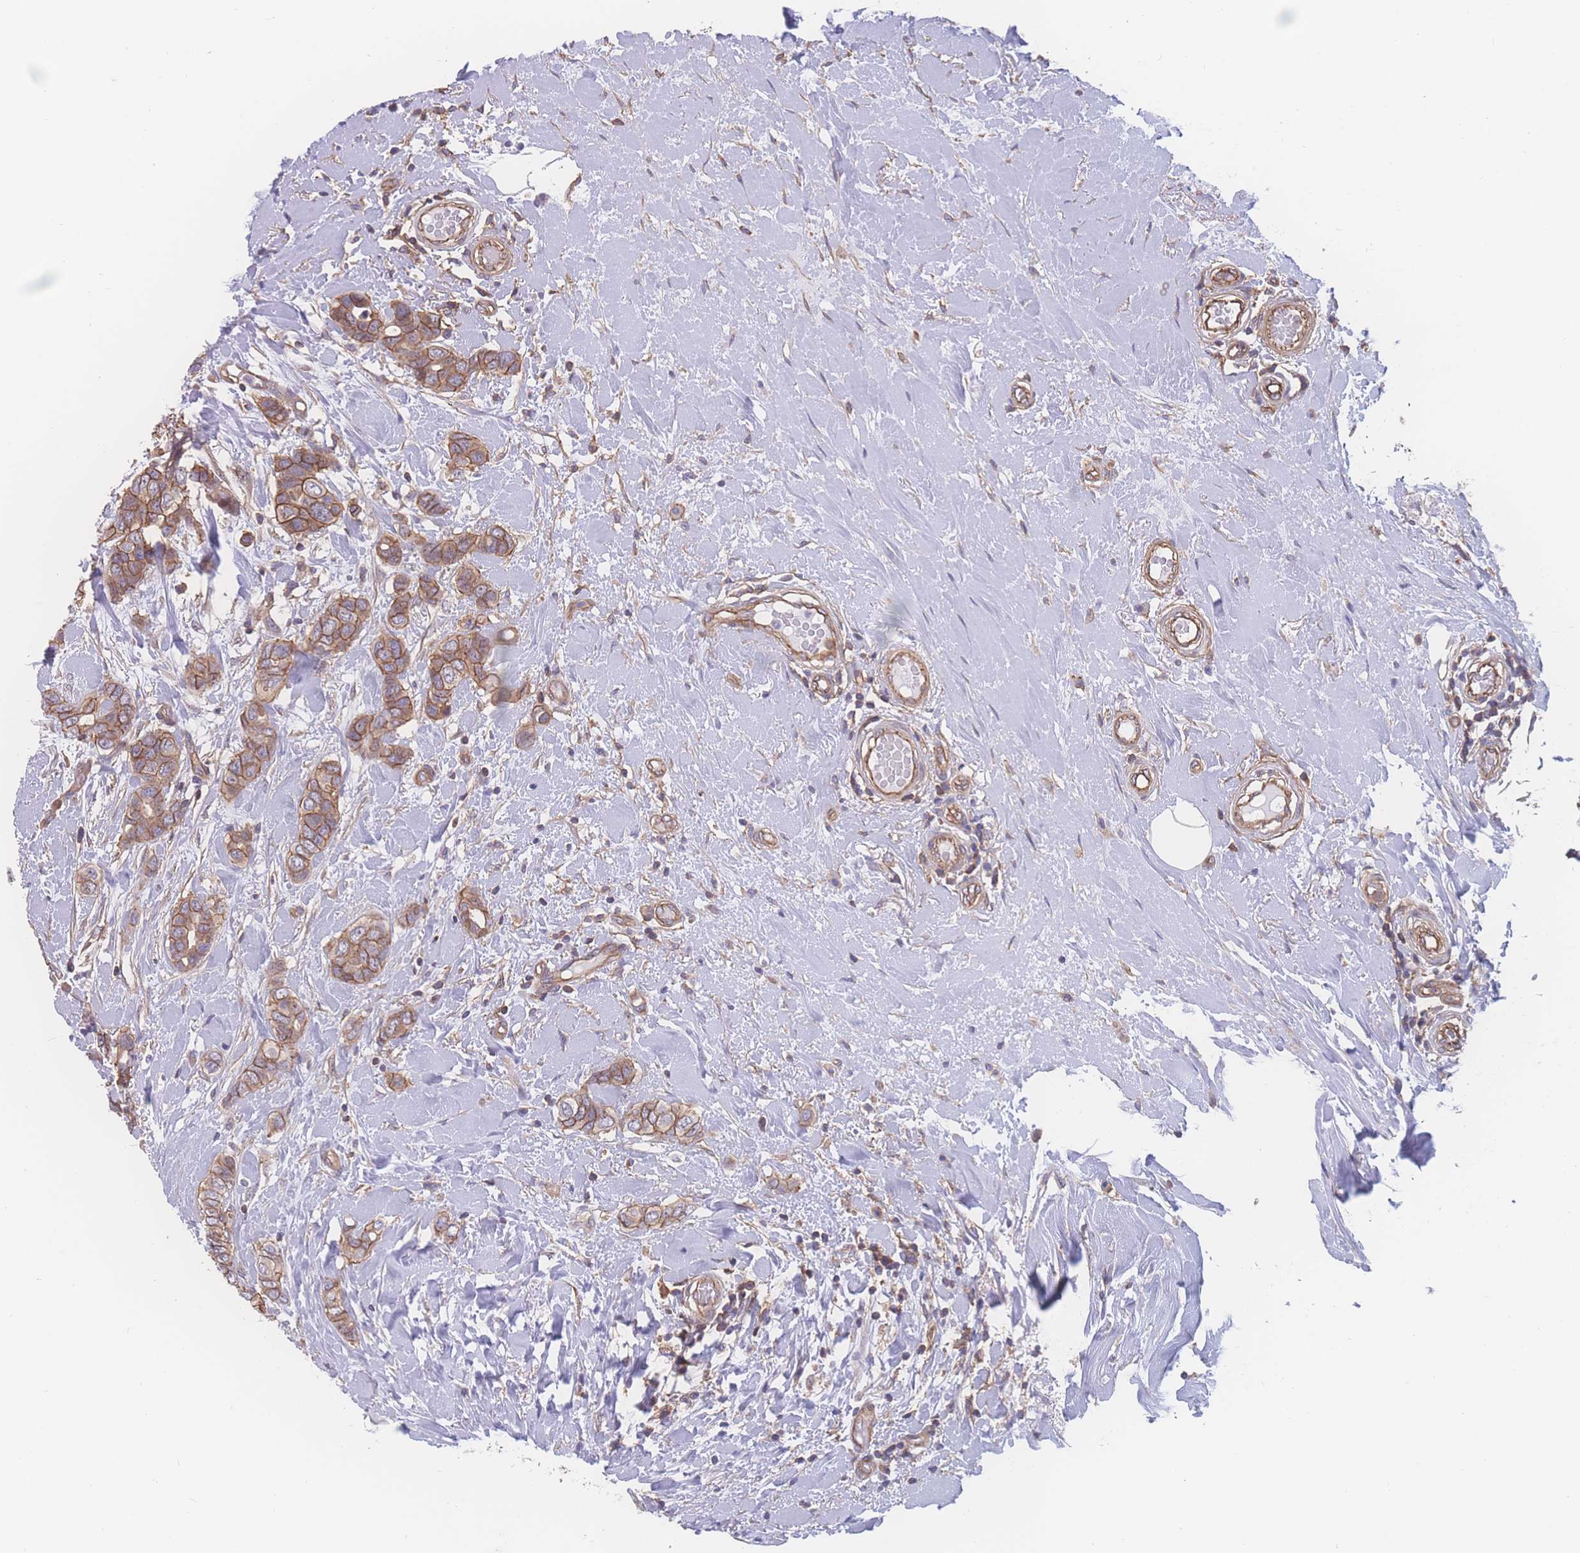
{"staining": {"intensity": "moderate", "quantity": ">75%", "location": "cytoplasmic/membranous"}, "tissue": "breast cancer", "cell_type": "Tumor cells", "image_type": "cancer", "snomed": [{"axis": "morphology", "description": "Lobular carcinoma"}, {"axis": "topography", "description": "Breast"}], "caption": "Breast cancer stained for a protein exhibits moderate cytoplasmic/membranous positivity in tumor cells.", "gene": "CFAP97", "patient": {"sex": "female", "age": 51}}